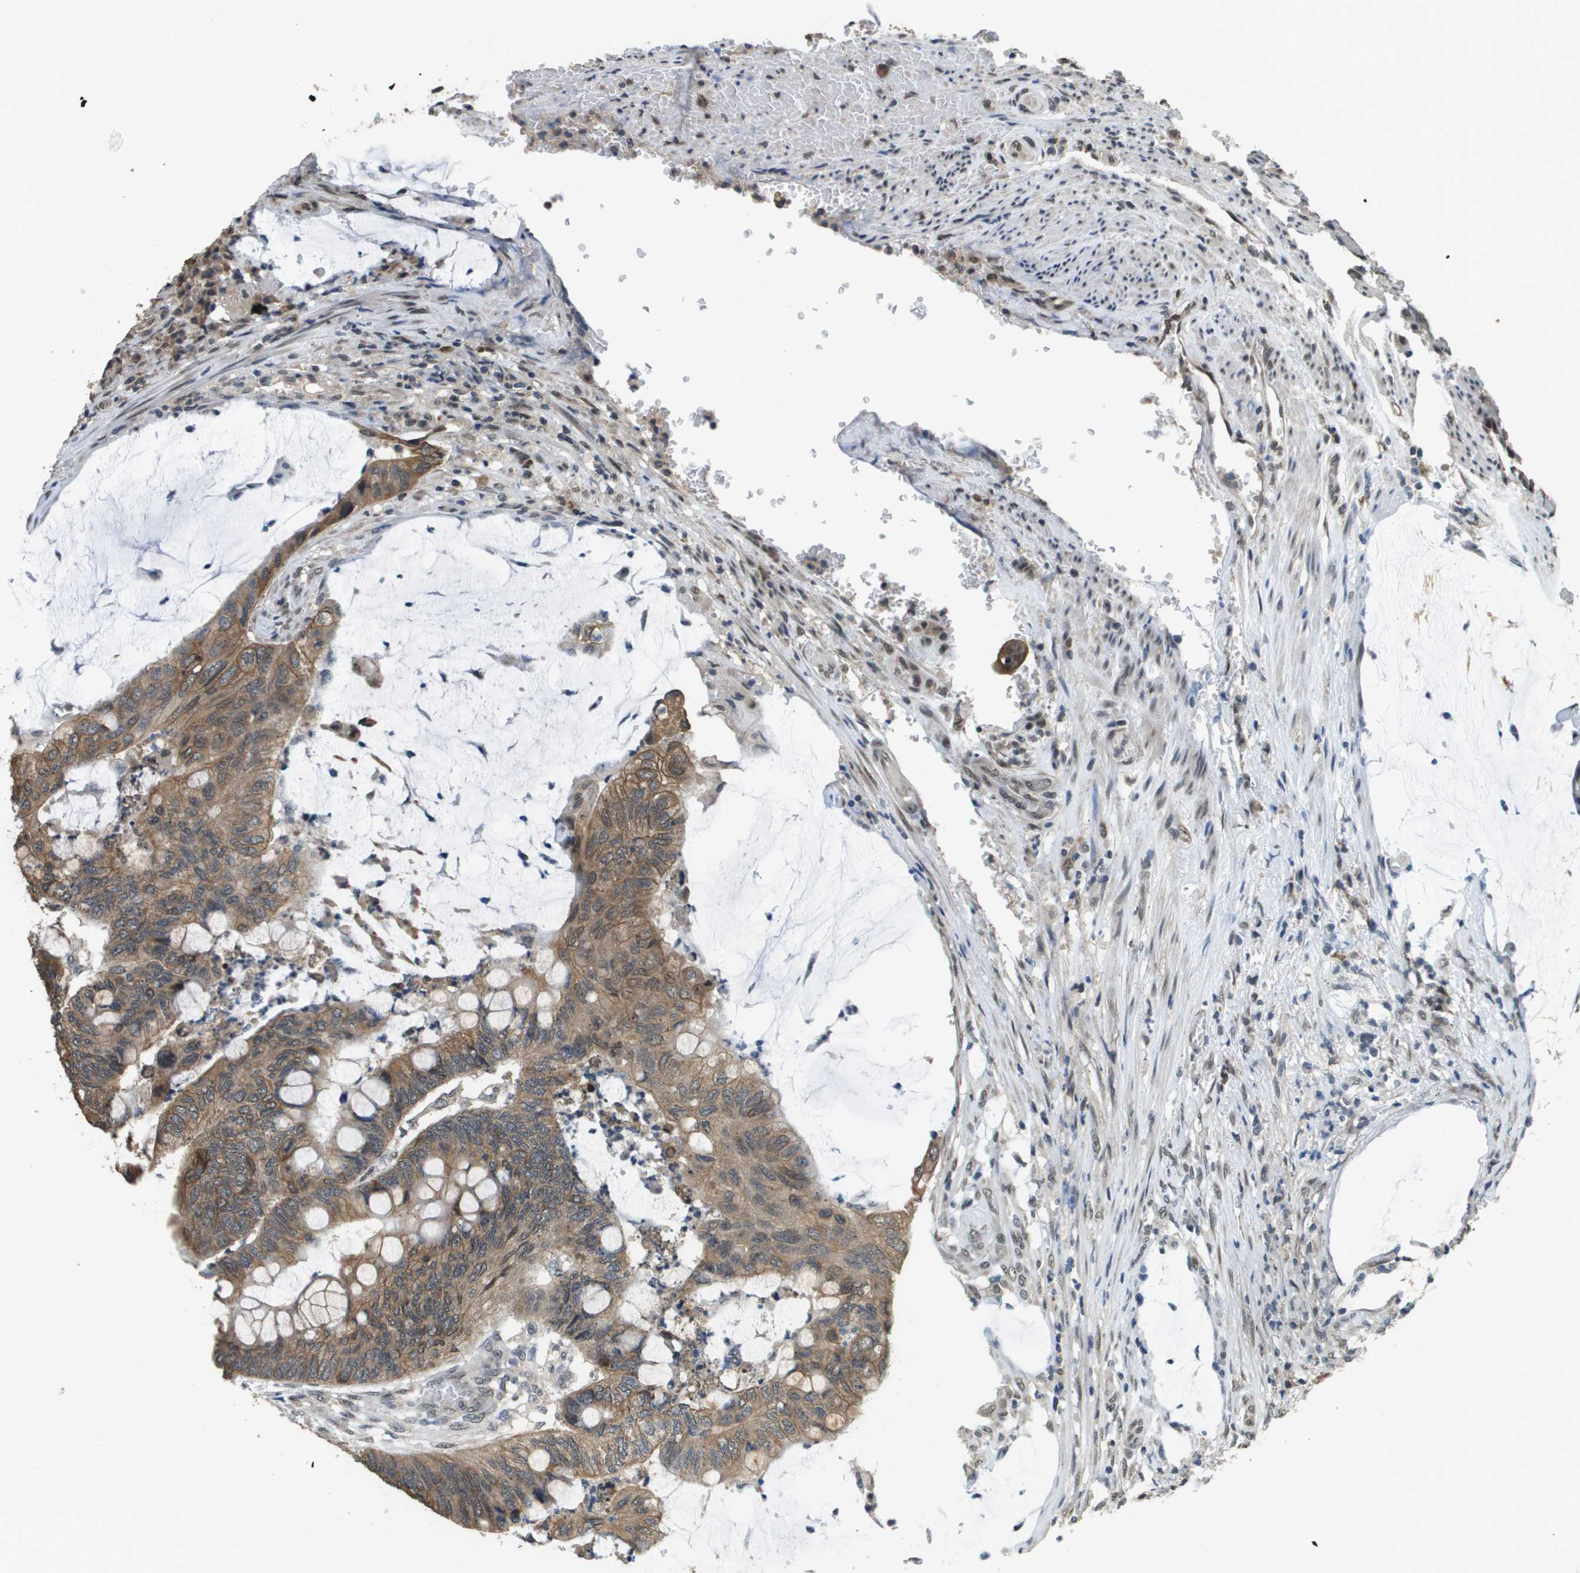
{"staining": {"intensity": "moderate", "quantity": ">75%", "location": "cytoplasmic/membranous"}, "tissue": "colorectal cancer", "cell_type": "Tumor cells", "image_type": "cancer", "snomed": [{"axis": "morphology", "description": "Normal tissue, NOS"}, {"axis": "morphology", "description": "Adenocarcinoma, NOS"}, {"axis": "topography", "description": "Rectum"}], "caption": "Colorectal adenocarcinoma stained with a protein marker displays moderate staining in tumor cells.", "gene": "FANCC", "patient": {"sex": "male", "age": 92}}